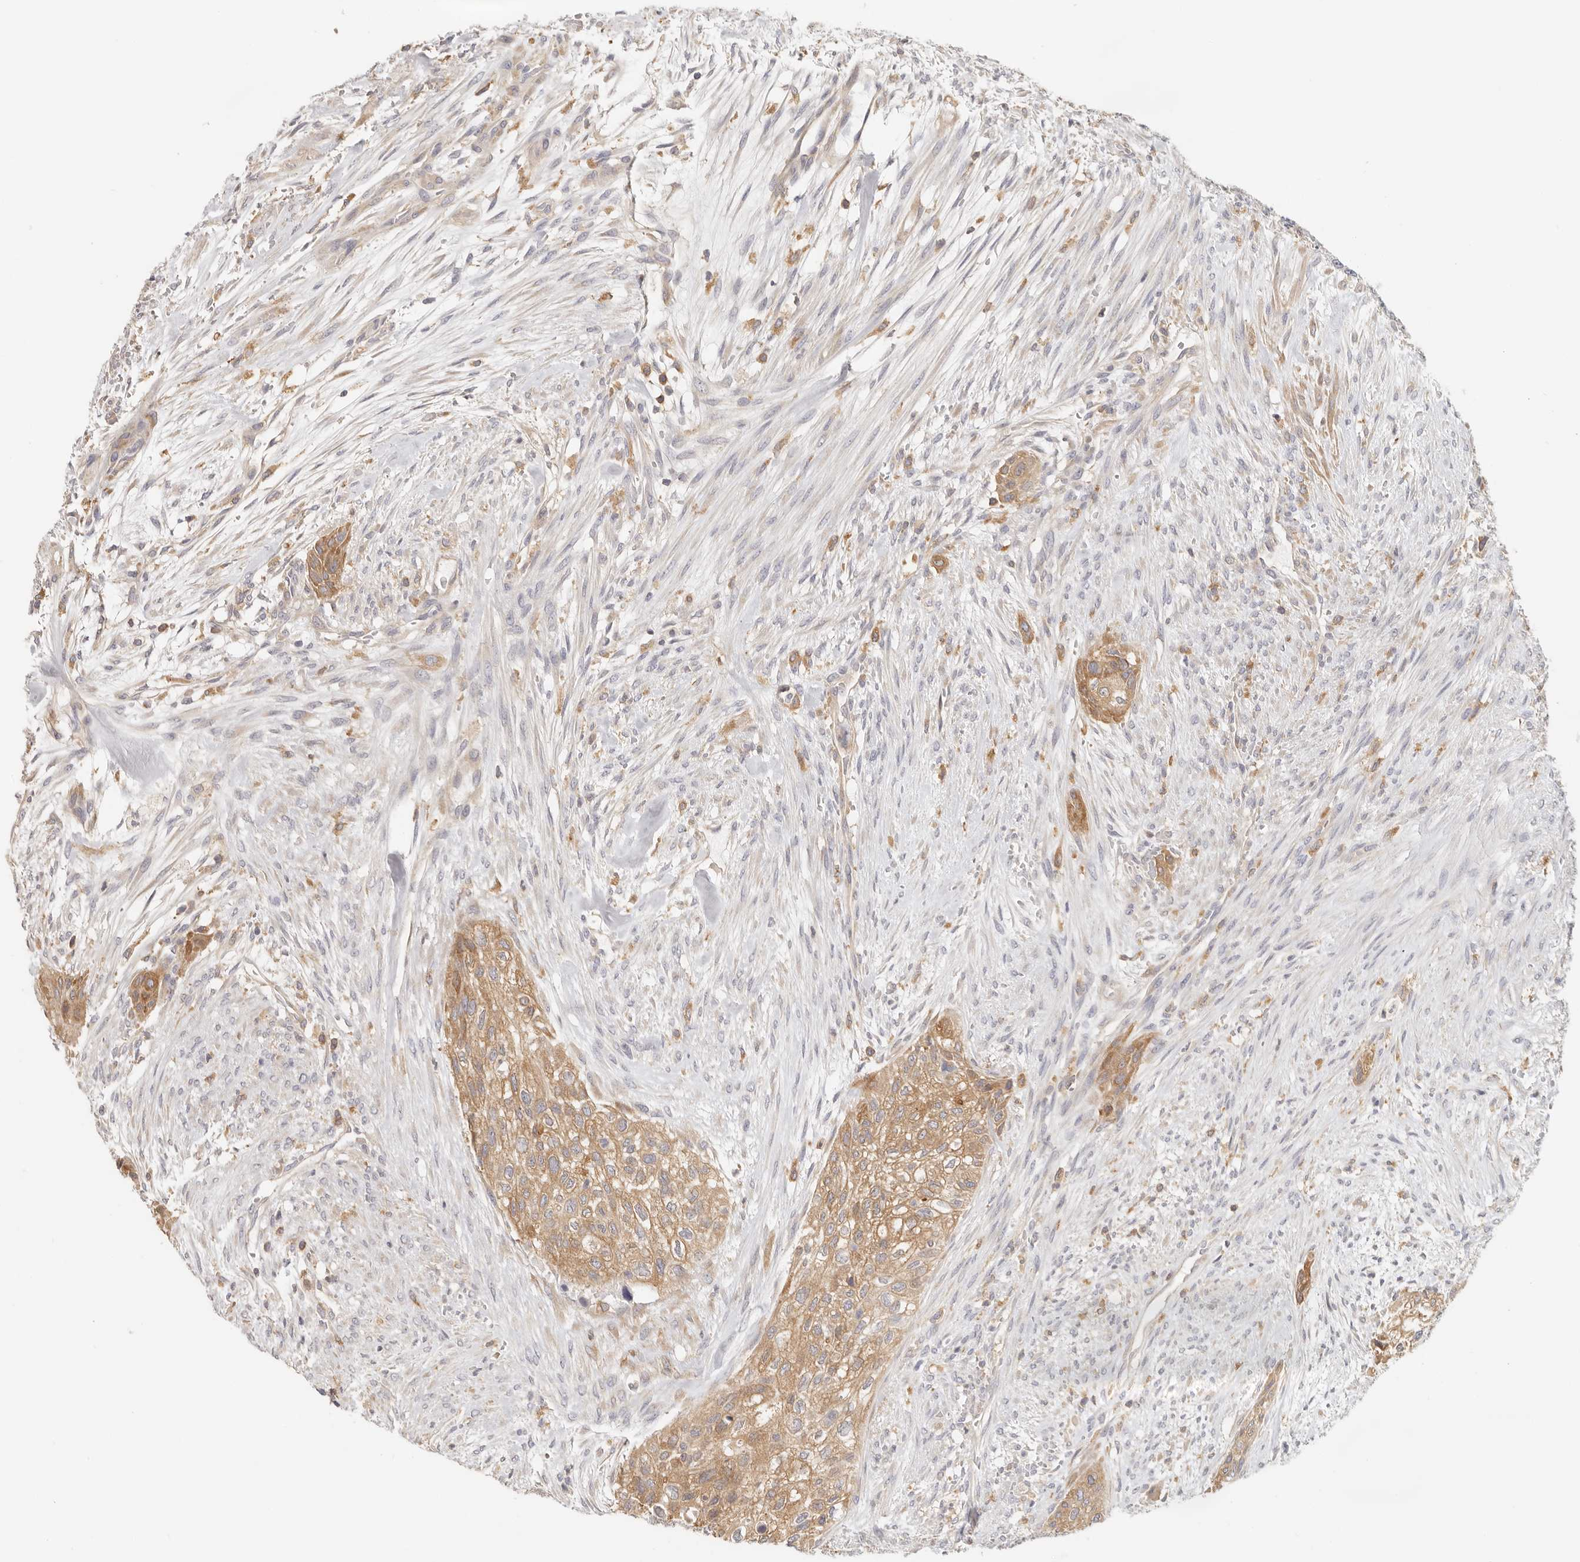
{"staining": {"intensity": "moderate", "quantity": ">75%", "location": "cytoplasmic/membranous"}, "tissue": "urothelial cancer", "cell_type": "Tumor cells", "image_type": "cancer", "snomed": [{"axis": "morphology", "description": "Urothelial carcinoma, High grade"}, {"axis": "topography", "description": "Urinary bladder"}], "caption": "A photomicrograph of human urothelial cancer stained for a protein shows moderate cytoplasmic/membranous brown staining in tumor cells. Using DAB (3,3'-diaminobenzidine) (brown) and hematoxylin (blue) stains, captured at high magnification using brightfield microscopy.", "gene": "ANXA9", "patient": {"sex": "male", "age": 35}}